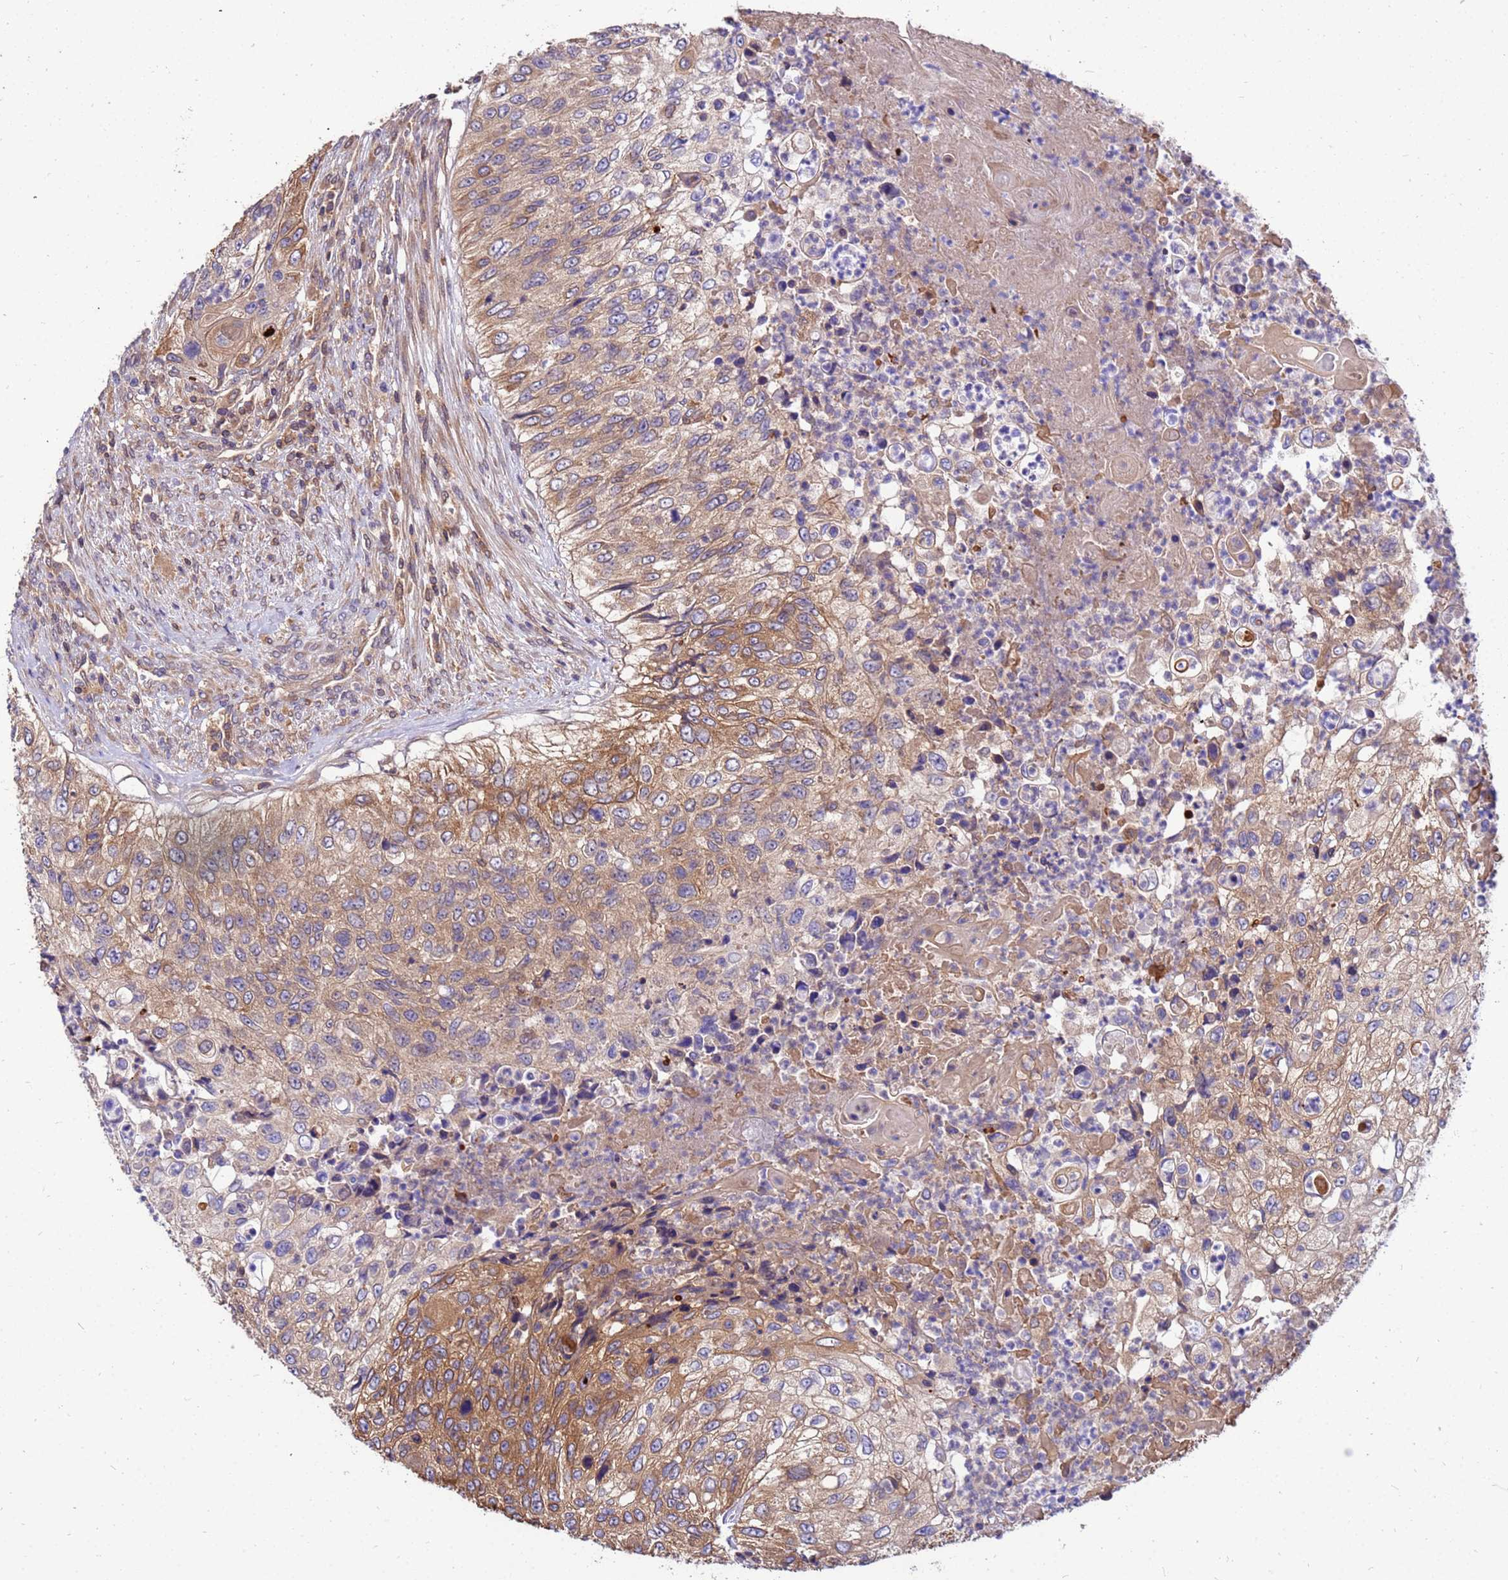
{"staining": {"intensity": "moderate", "quantity": "25%-75%", "location": "cytoplasmic/membranous"}, "tissue": "urothelial cancer", "cell_type": "Tumor cells", "image_type": "cancer", "snomed": [{"axis": "morphology", "description": "Urothelial carcinoma, High grade"}, {"axis": "topography", "description": "Urinary bladder"}], "caption": "This micrograph exhibits IHC staining of human high-grade urothelial carcinoma, with medium moderate cytoplasmic/membranous expression in about 25%-75% of tumor cells.", "gene": "GET3", "patient": {"sex": "female", "age": 60}}